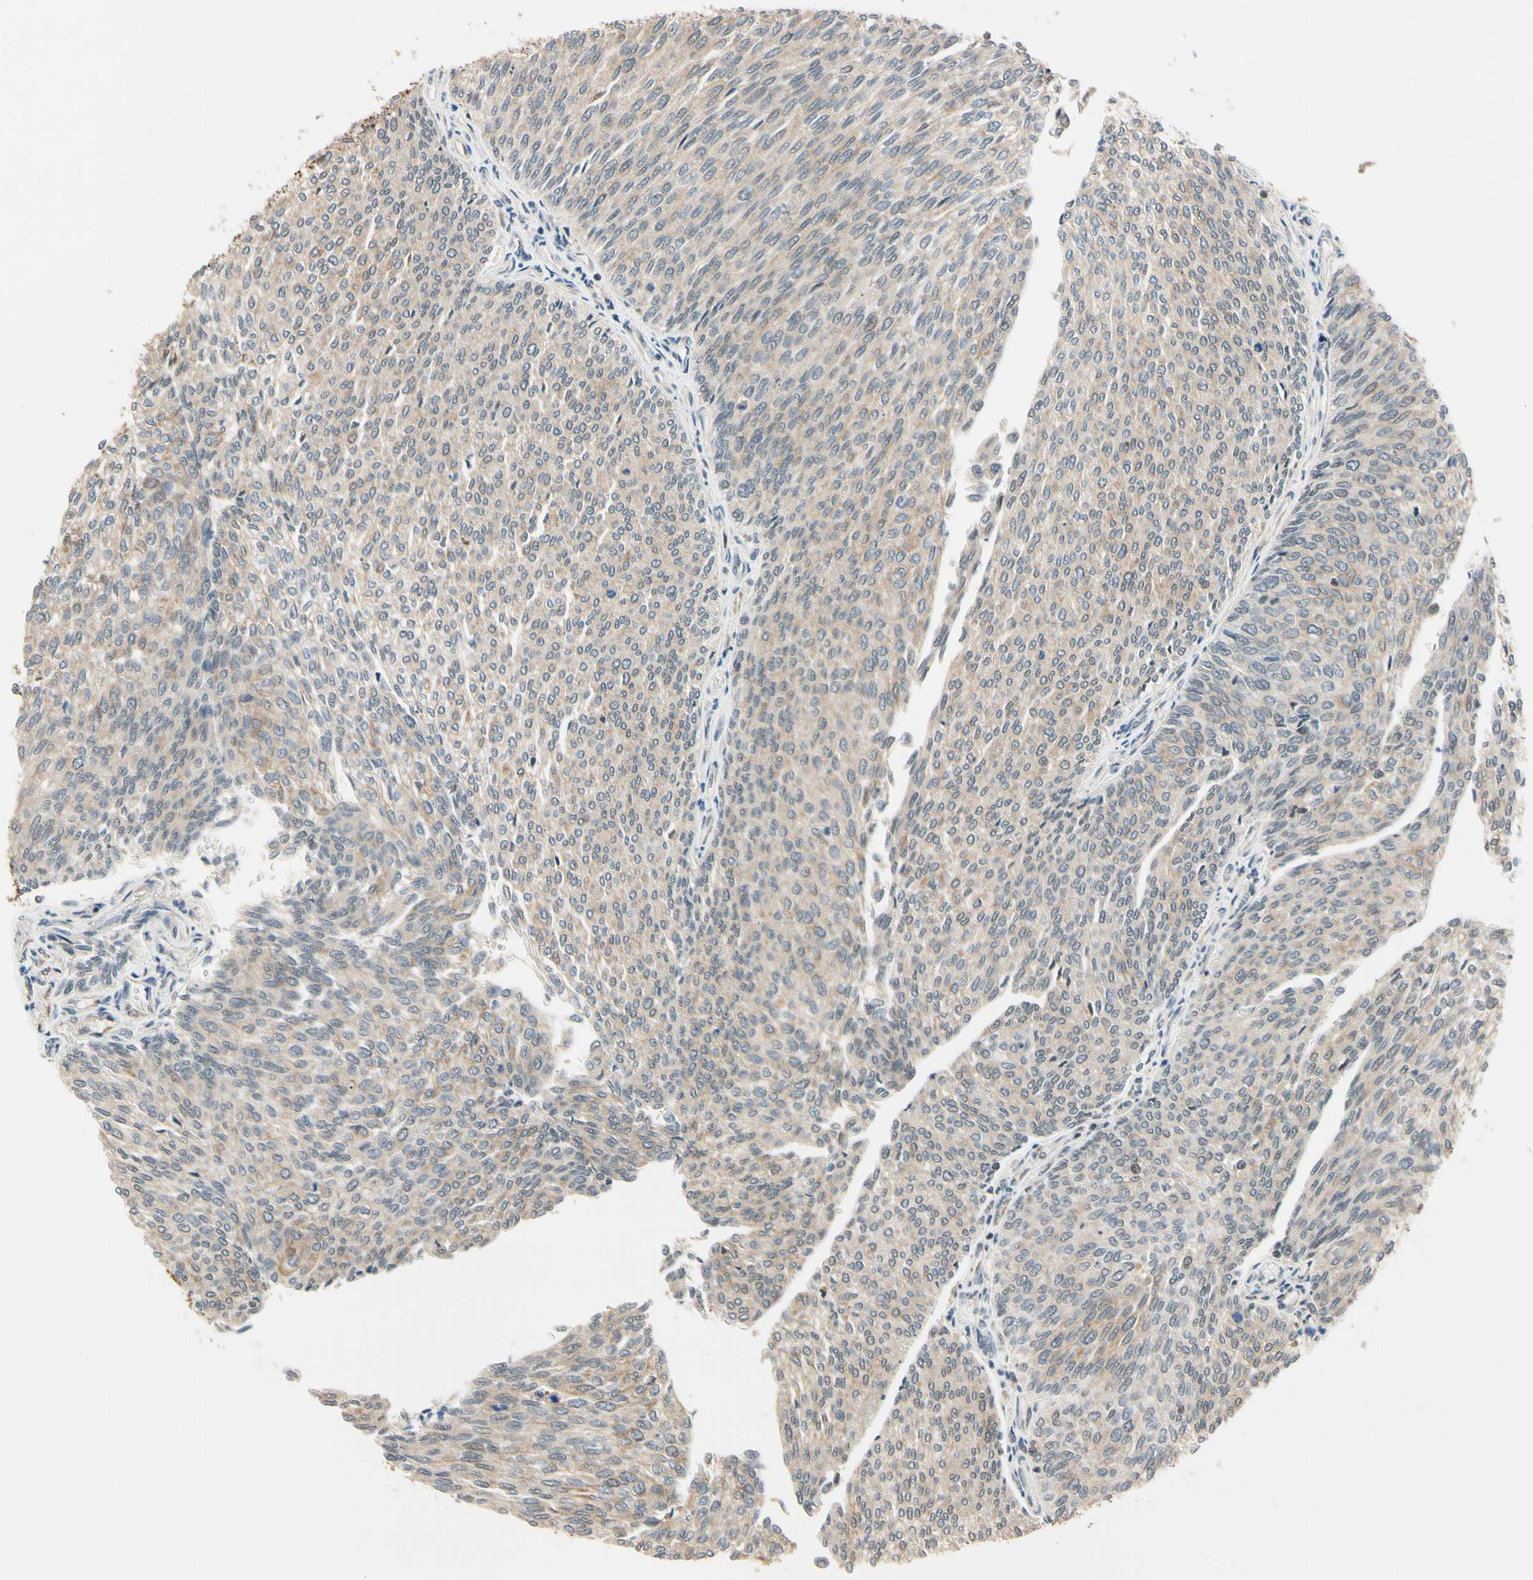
{"staining": {"intensity": "weak", "quantity": ">75%", "location": "cytoplasmic/membranous"}, "tissue": "urothelial cancer", "cell_type": "Tumor cells", "image_type": "cancer", "snomed": [{"axis": "morphology", "description": "Urothelial carcinoma, Low grade"}, {"axis": "topography", "description": "Urinary bladder"}], "caption": "Urothelial cancer stained for a protein (brown) demonstrates weak cytoplasmic/membranous positive expression in approximately >75% of tumor cells.", "gene": "TAF12", "patient": {"sex": "female", "age": 79}}